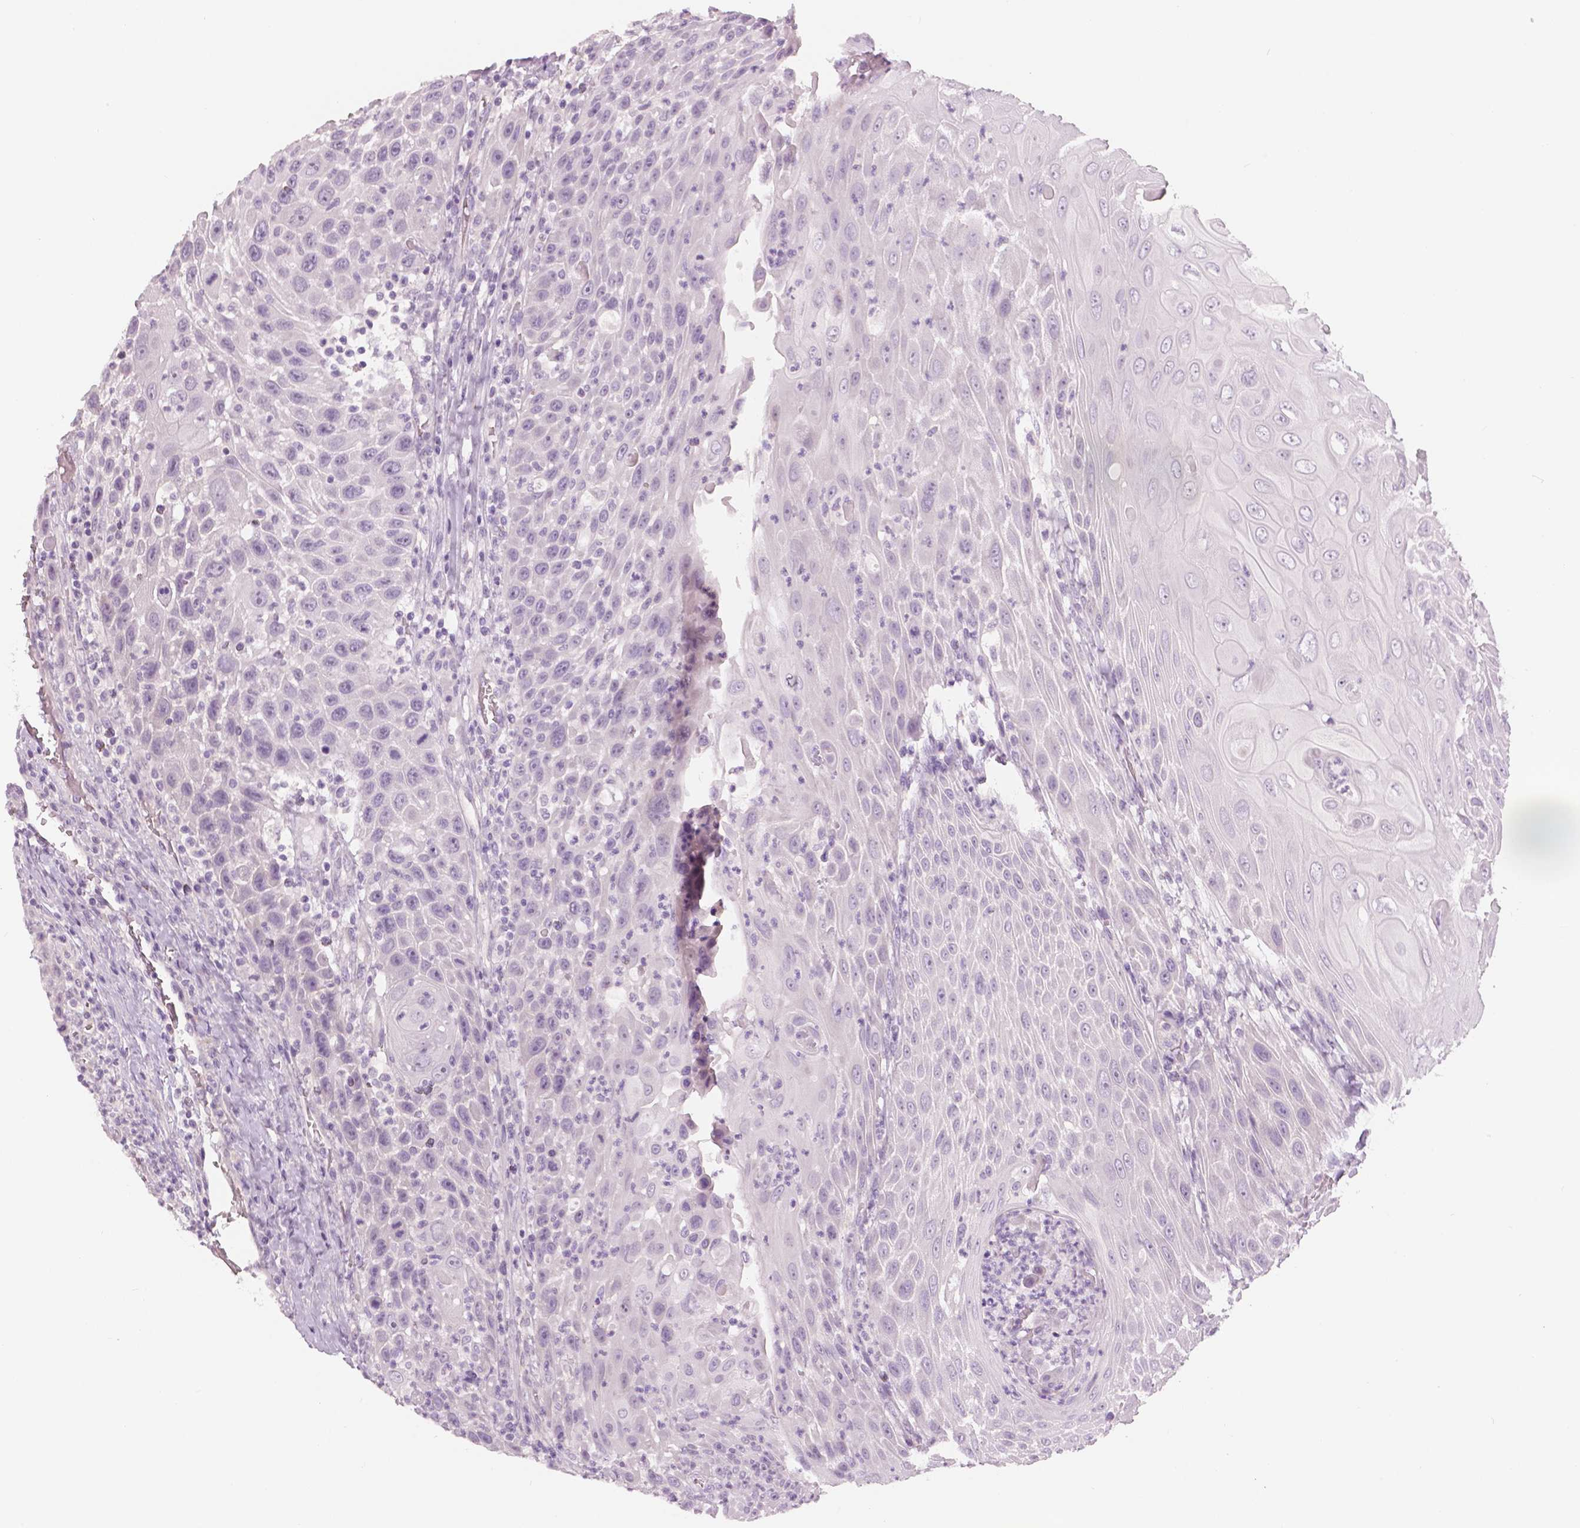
{"staining": {"intensity": "negative", "quantity": "none", "location": "none"}, "tissue": "head and neck cancer", "cell_type": "Tumor cells", "image_type": "cancer", "snomed": [{"axis": "morphology", "description": "Squamous cell carcinoma, NOS"}, {"axis": "topography", "description": "Head-Neck"}], "caption": "This photomicrograph is of head and neck cancer stained with immunohistochemistry (IHC) to label a protein in brown with the nuclei are counter-stained blue. There is no expression in tumor cells.", "gene": "SLC24A1", "patient": {"sex": "male", "age": 69}}